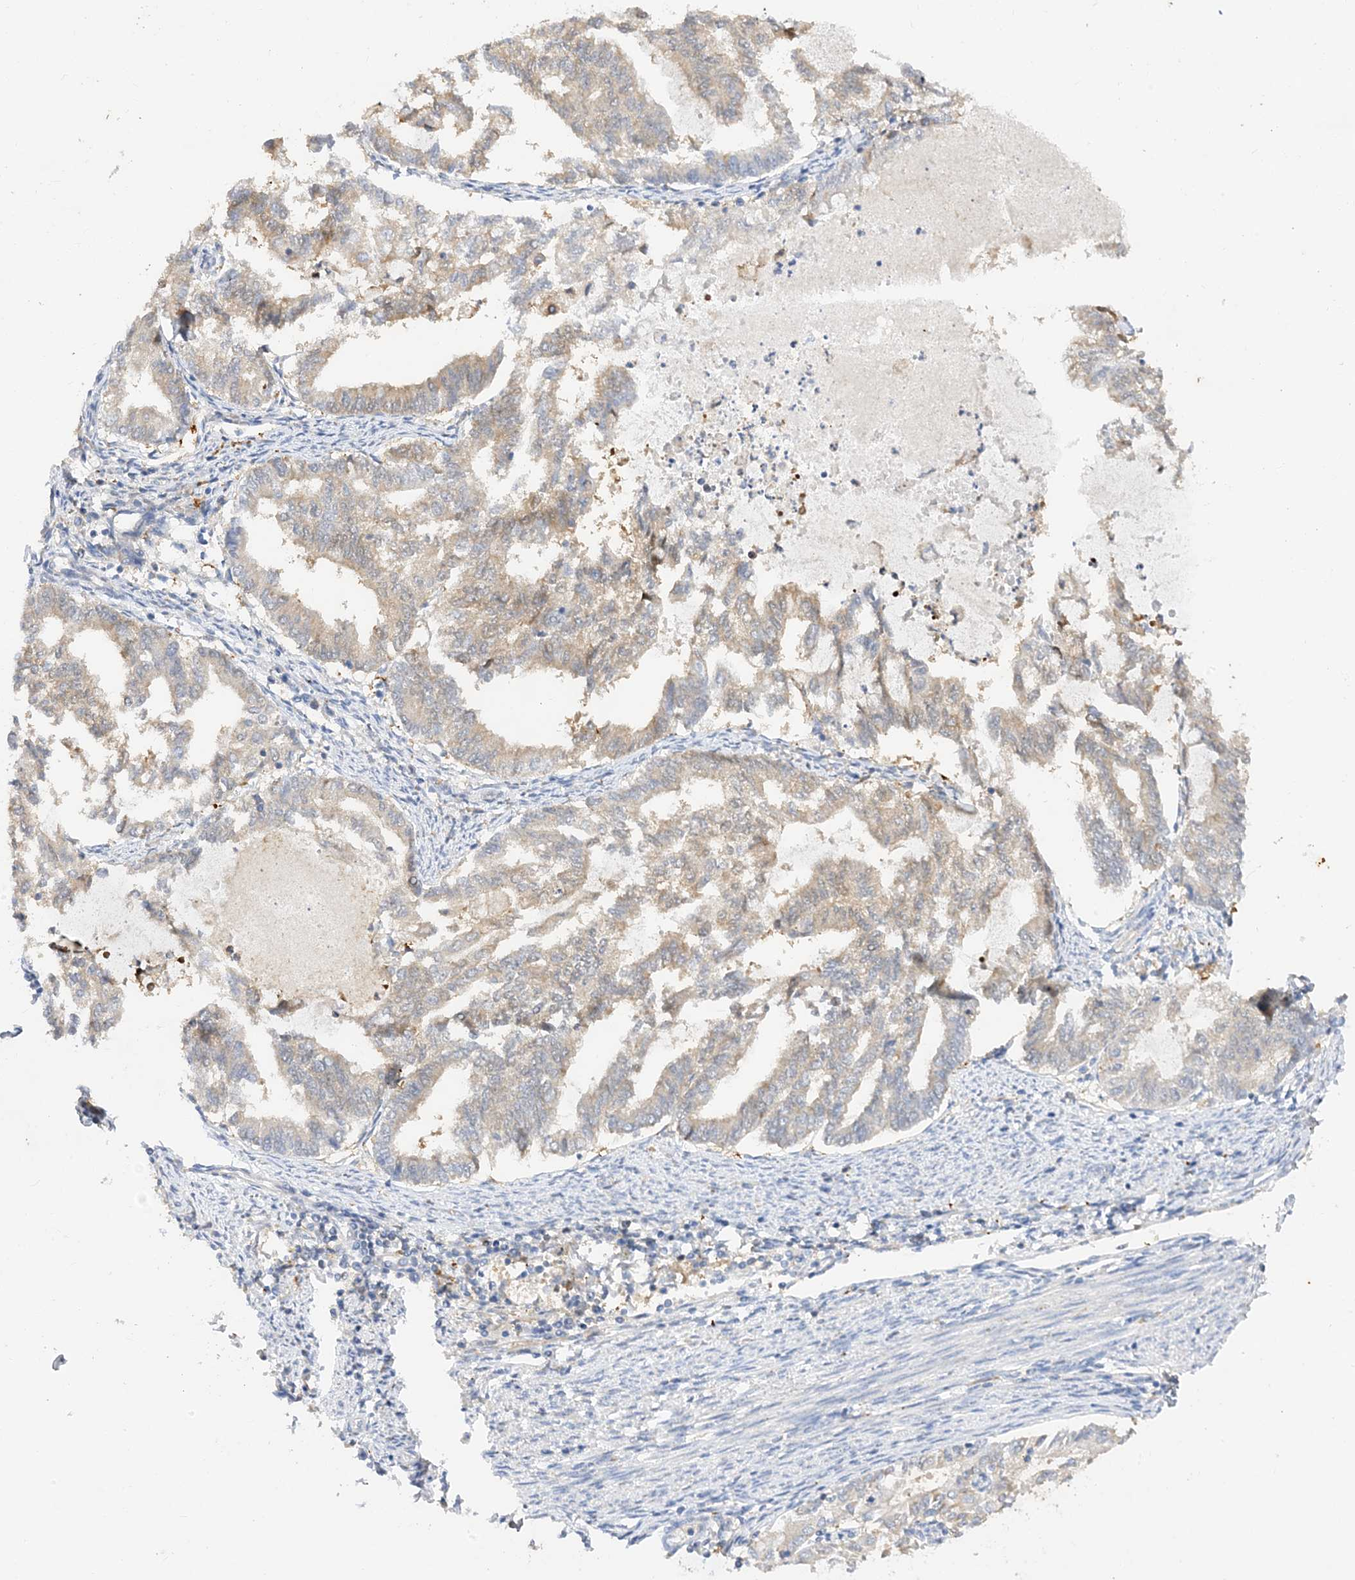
{"staining": {"intensity": "weak", "quantity": ">75%", "location": "cytoplasmic/membranous"}, "tissue": "endometrial cancer", "cell_type": "Tumor cells", "image_type": "cancer", "snomed": [{"axis": "morphology", "description": "Adenocarcinoma, NOS"}, {"axis": "topography", "description": "Endometrium"}], "caption": "About >75% of tumor cells in endometrial cancer exhibit weak cytoplasmic/membranous protein positivity as visualized by brown immunohistochemical staining.", "gene": "ARV1", "patient": {"sex": "female", "age": 79}}